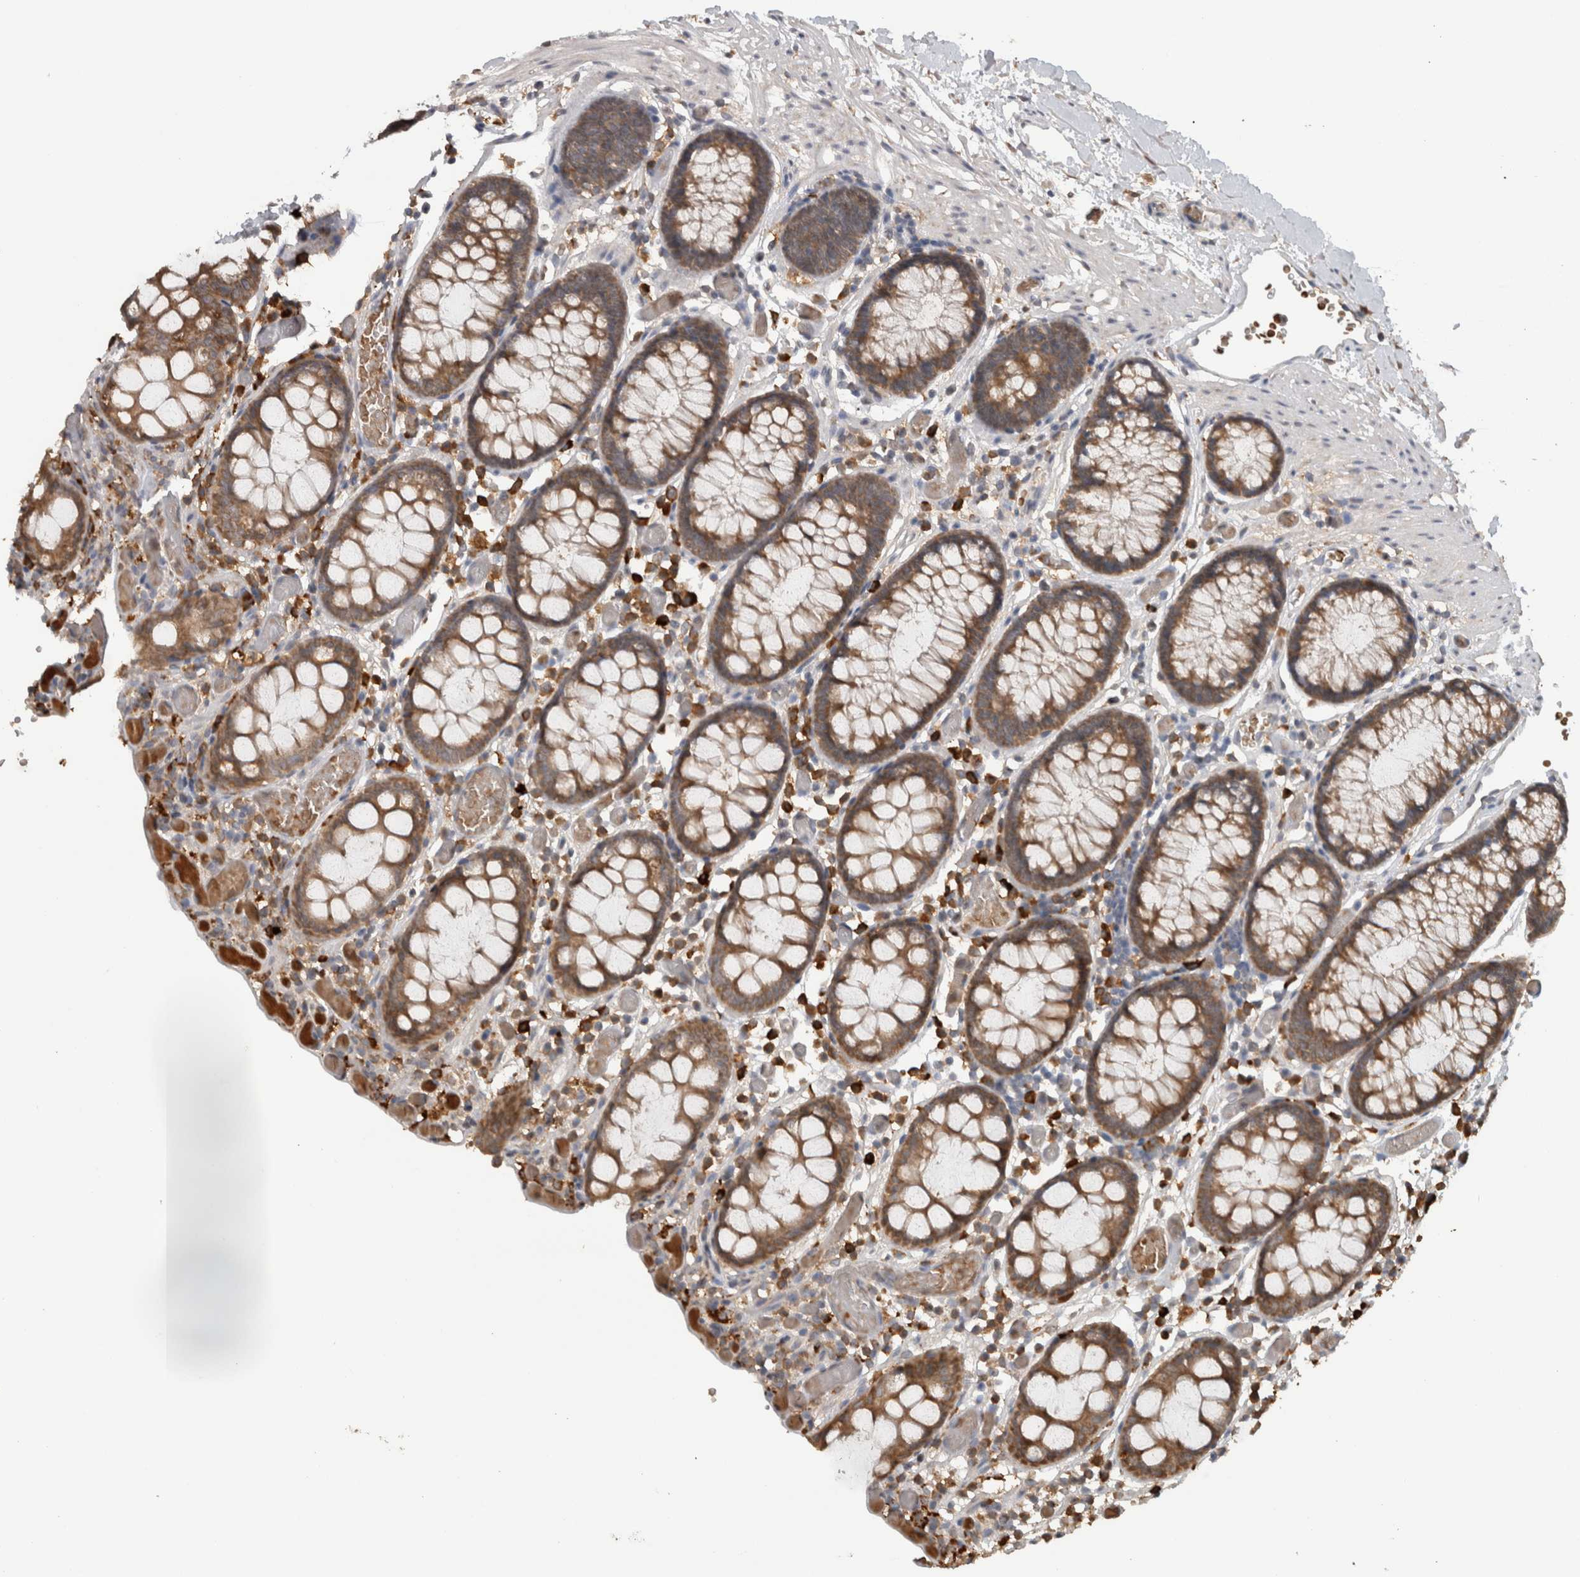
{"staining": {"intensity": "weak", "quantity": "<25%", "location": "cytoplasmic/membranous"}, "tissue": "colon", "cell_type": "Endothelial cells", "image_type": "normal", "snomed": [{"axis": "morphology", "description": "Normal tissue, NOS"}, {"axis": "topography", "description": "Colon"}], "caption": "The IHC image has no significant positivity in endothelial cells of colon. Nuclei are stained in blue.", "gene": "ADGRL3", "patient": {"sex": "male", "age": 14}}